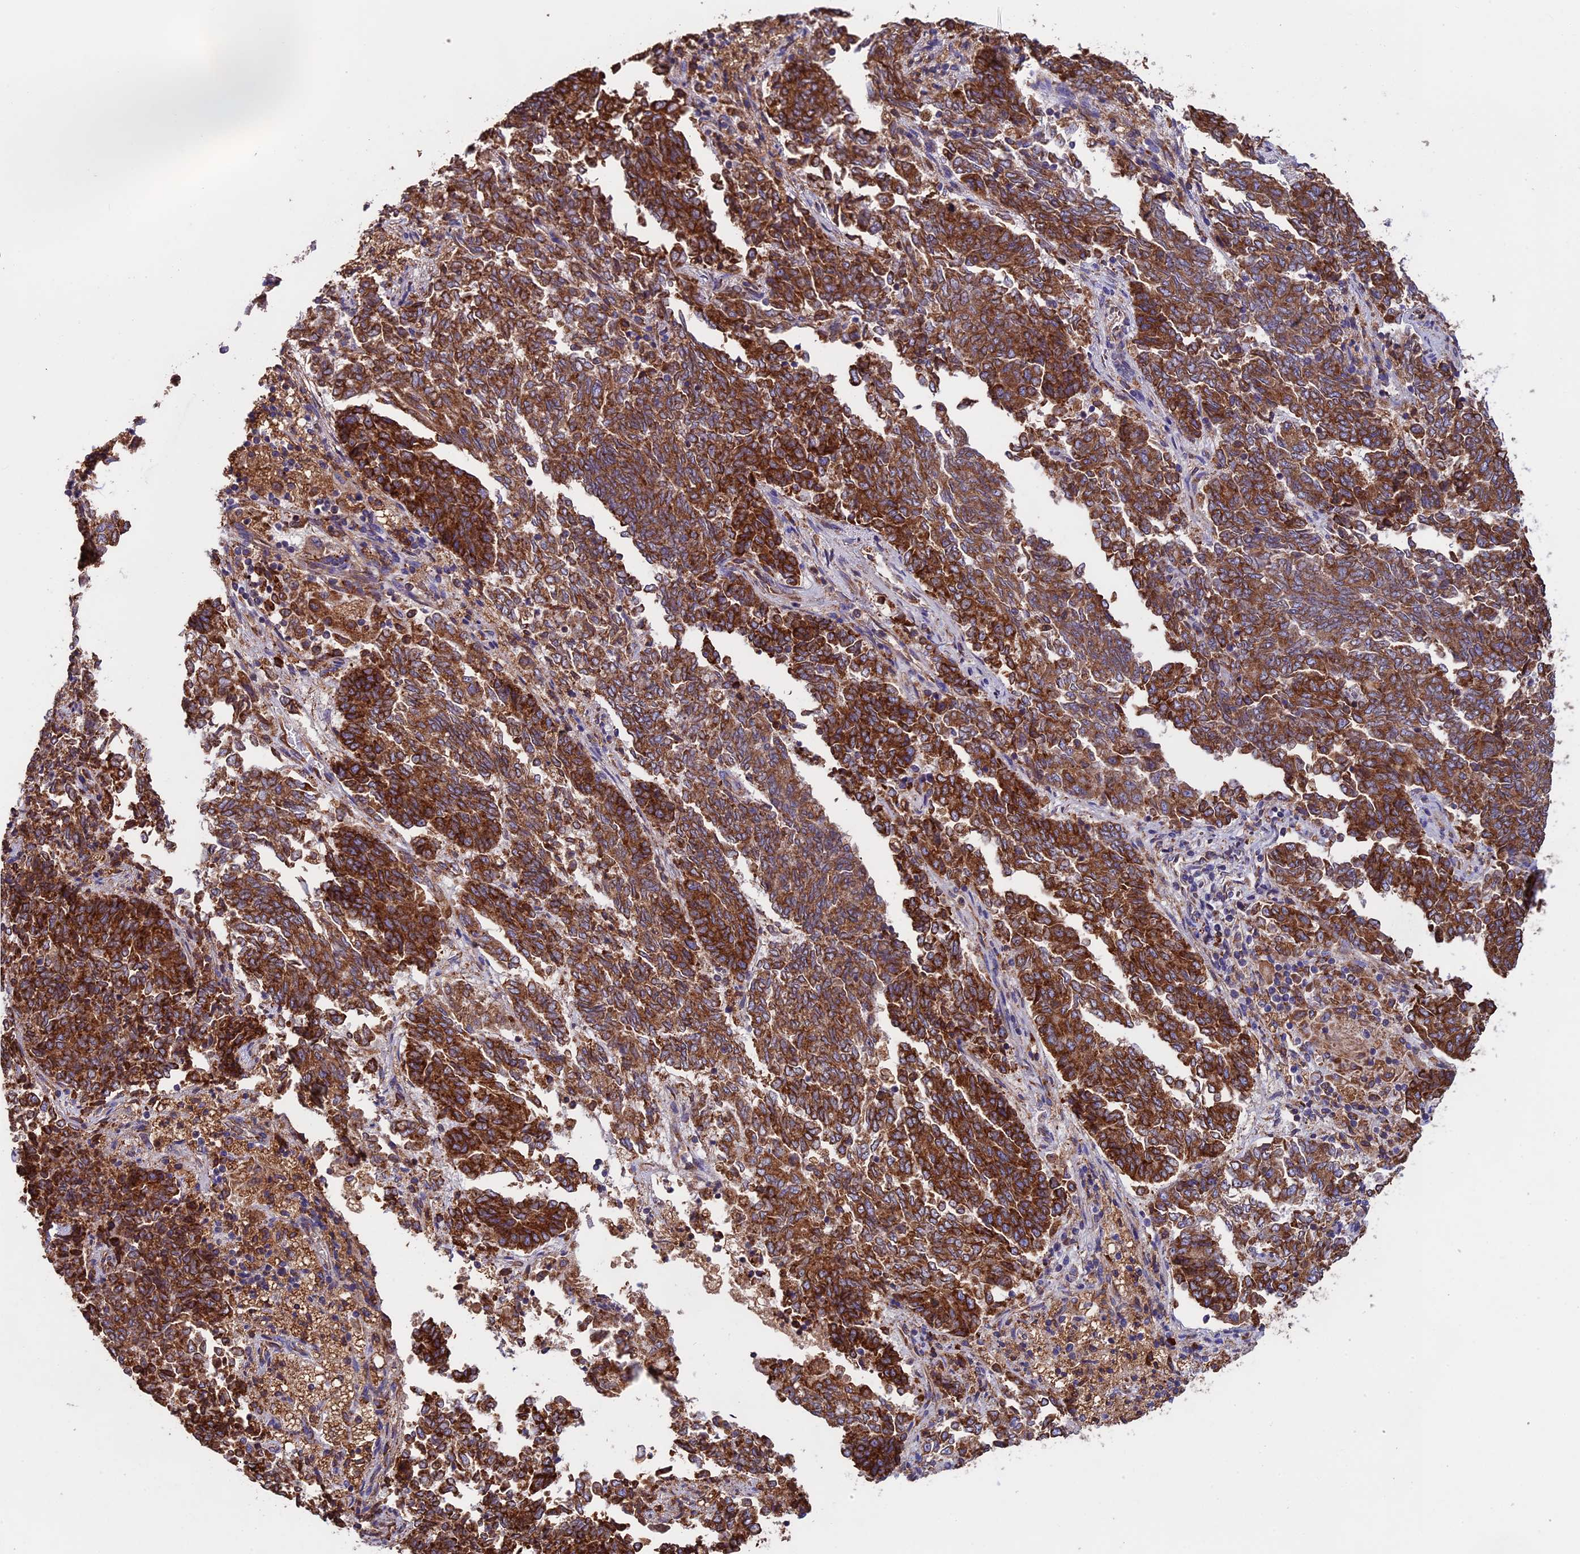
{"staining": {"intensity": "strong", "quantity": ">75%", "location": "cytoplasmic/membranous"}, "tissue": "endometrial cancer", "cell_type": "Tumor cells", "image_type": "cancer", "snomed": [{"axis": "morphology", "description": "Adenocarcinoma, NOS"}, {"axis": "topography", "description": "Endometrium"}], "caption": "Adenocarcinoma (endometrial) was stained to show a protein in brown. There is high levels of strong cytoplasmic/membranous positivity in about >75% of tumor cells.", "gene": "BTBD3", "patient": {"sex": "female", "age": 80}}